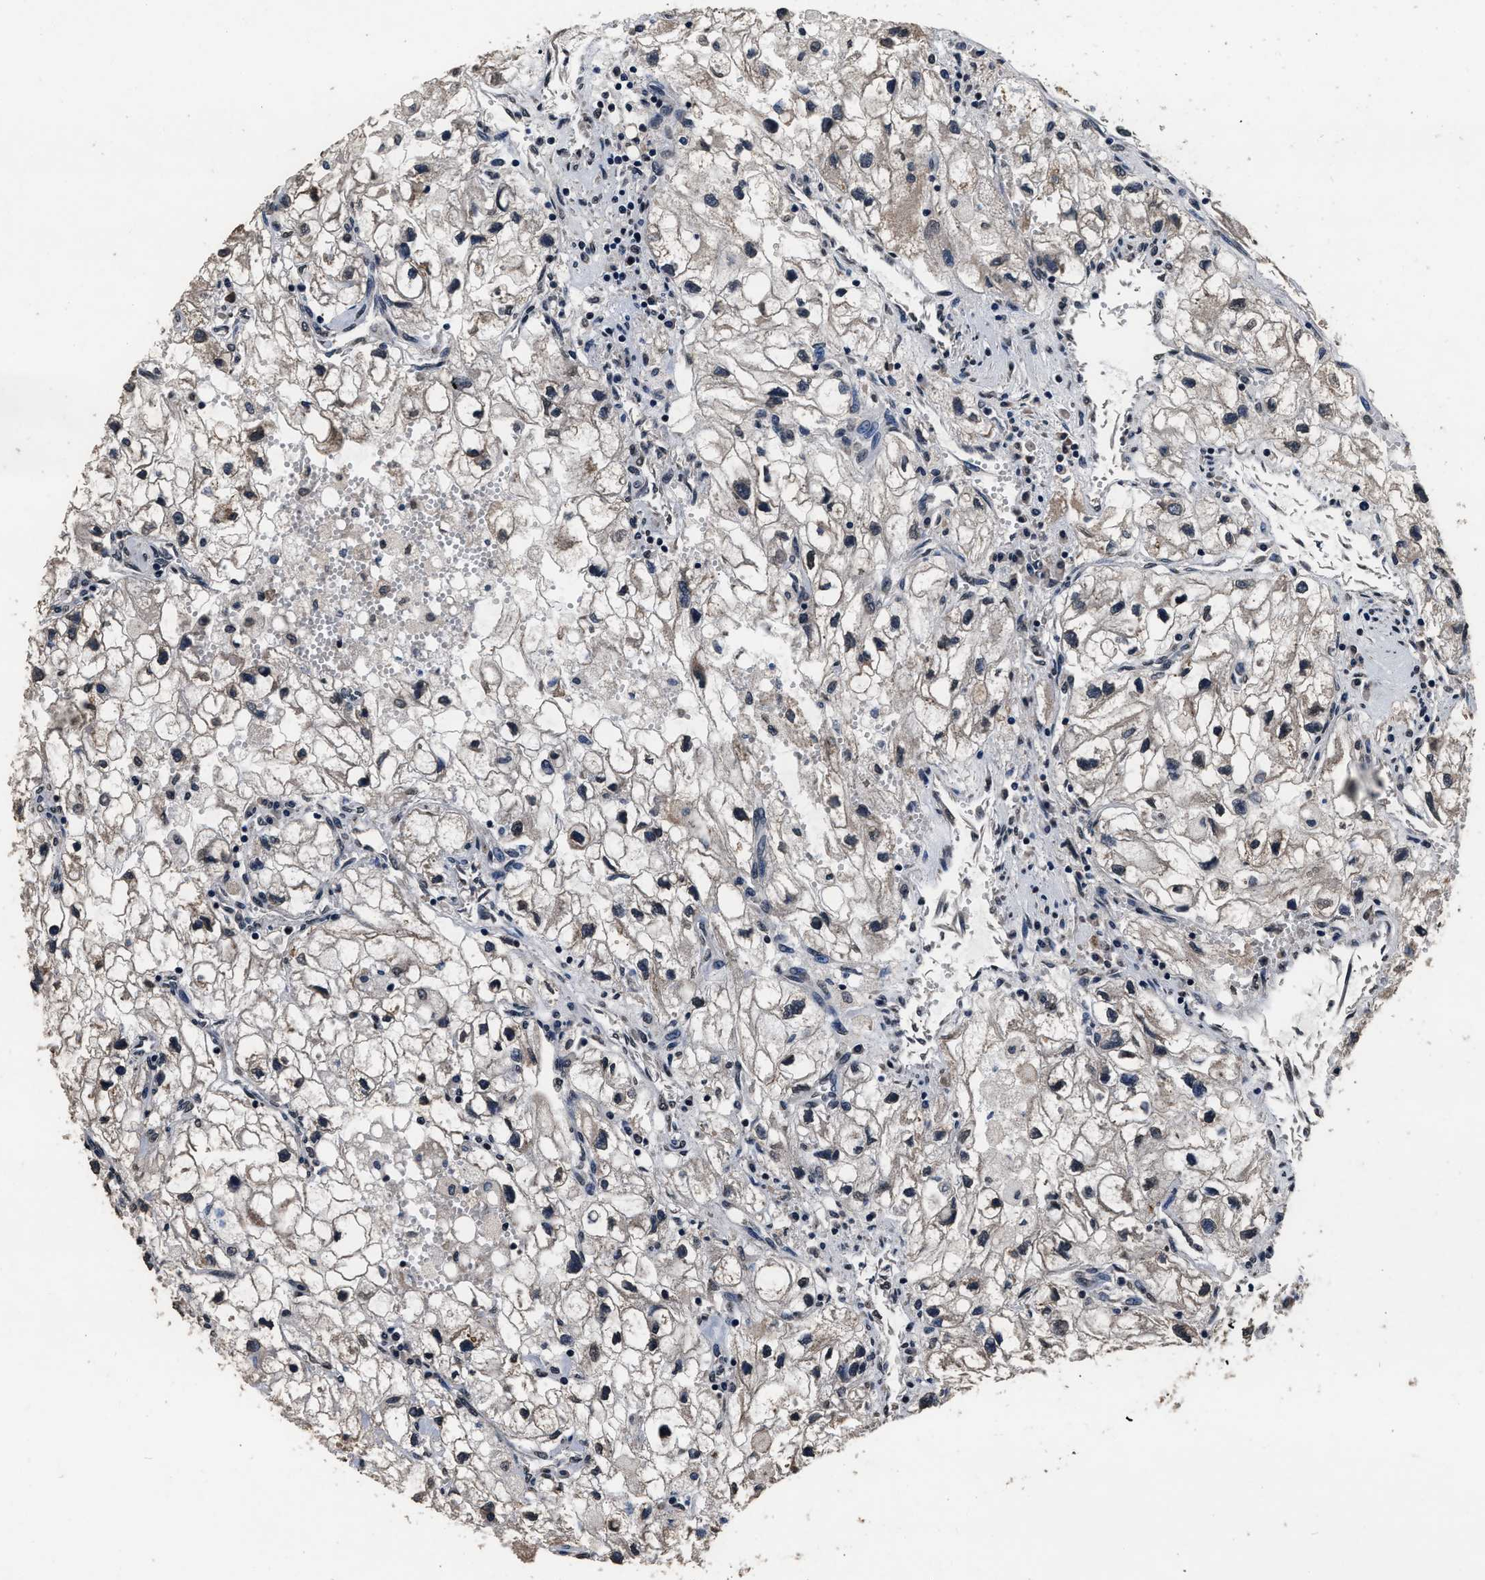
{"staining": {"intensity": "moderate", "quantity": "<25%", "location": "nuclear"}, "tissue": "renal cancer", "cell_type": "Tumor cells", "image_type": "cancer", "snomed": [{"axis": "morphology", "description": "Adenocarcinoma, NOS"}, {"axis": "topography", "description": "Kidney"}], "caption": "Protein staining displays moderate nuclear positivity in approximately <25% of tumor cells in adenocarcinoma (renal).", "gene": "CSTF1", "patient": {"sex": "female", "age": 70}}